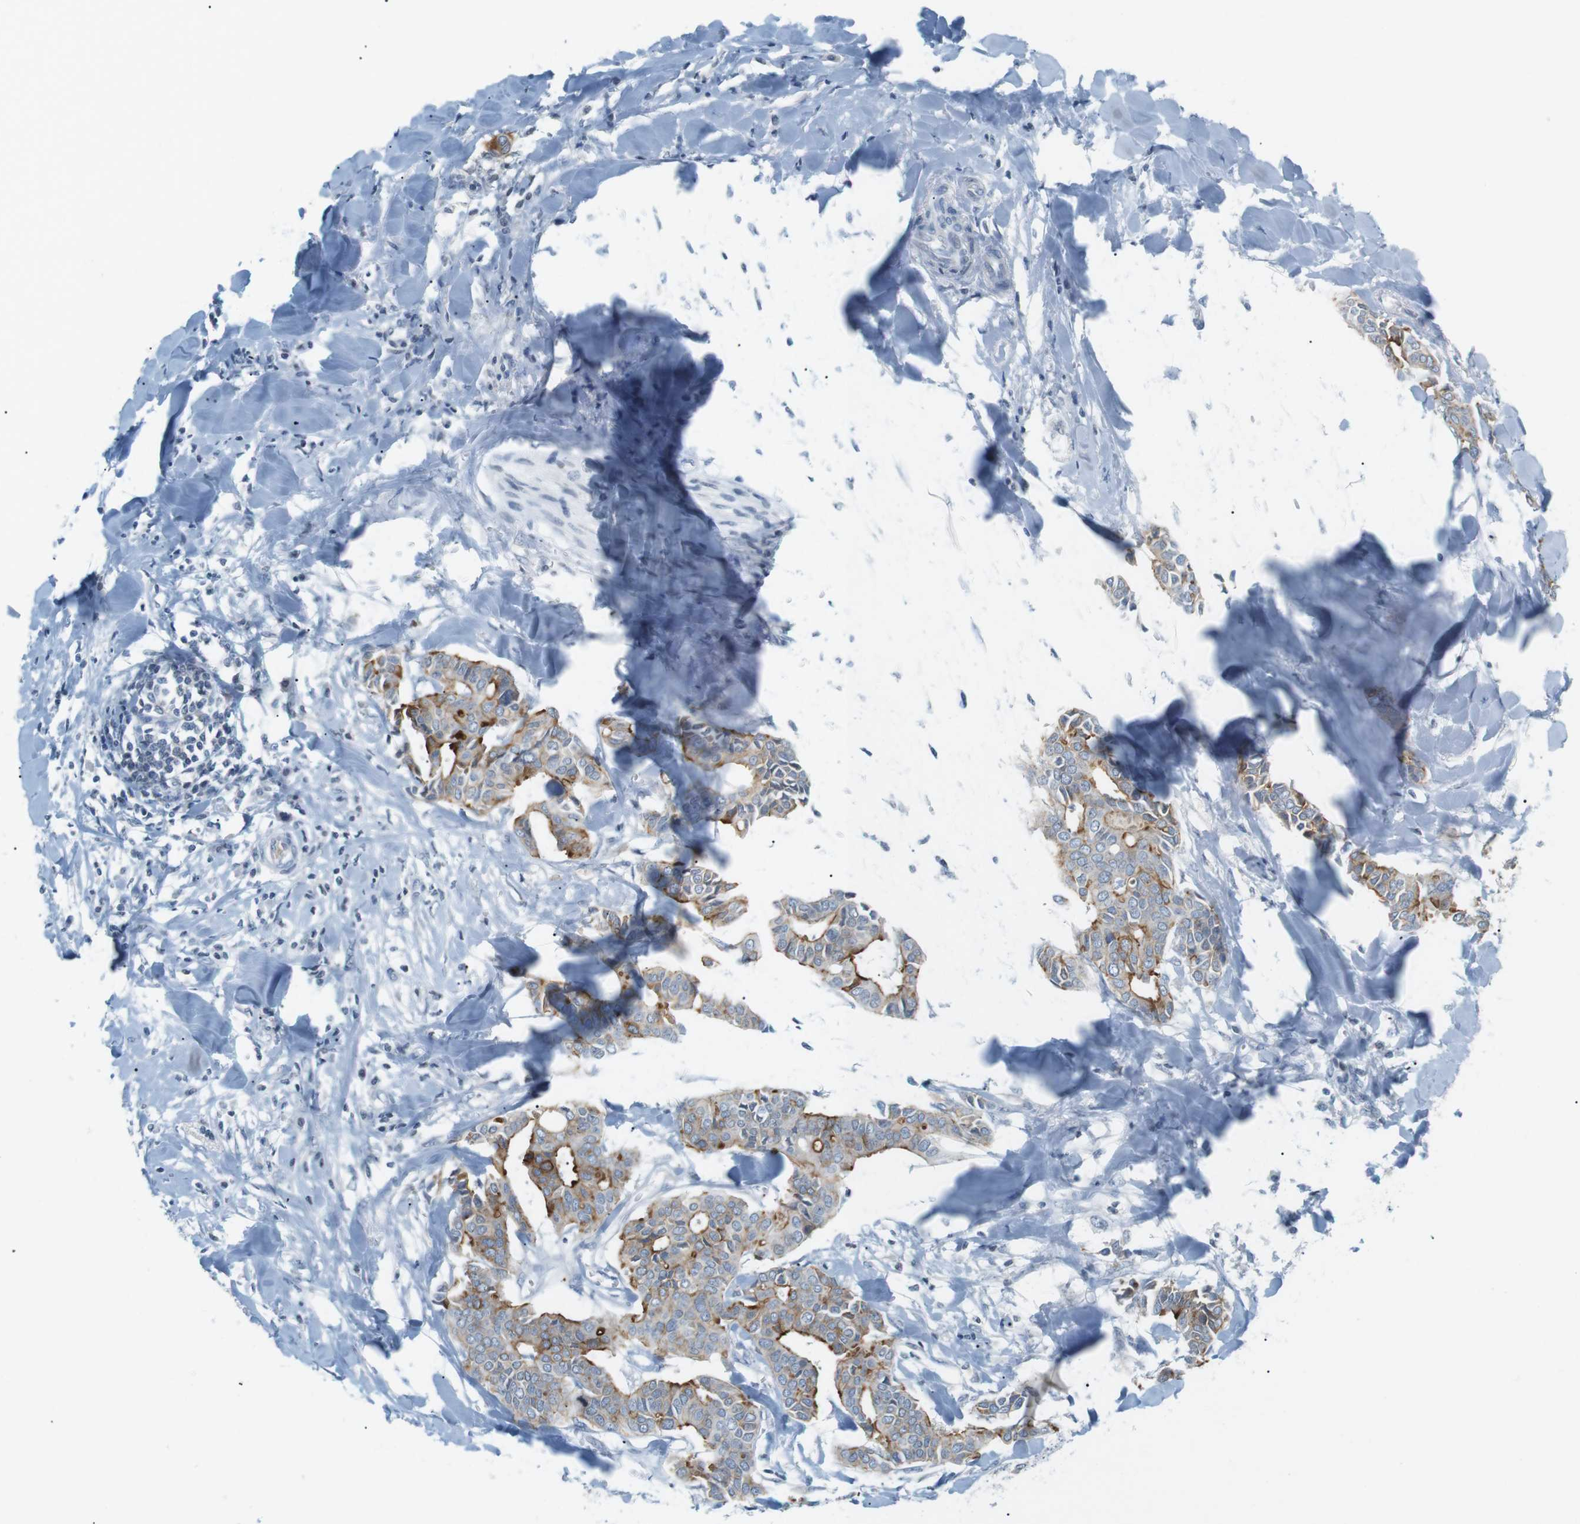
{"staining": {"intensity": "moderate", "quantity": ">75%", "location": "cytoplasmic/membranous"}, "tissue": "head and neck cancer", "cell_type": "Tumor cells", "image_type": "cancer", "snomed": [{"axis": "morphology", "description": "Adenocarcinoma, NOS"}, {"axis": "topography", "description": "Salivary gland"}, {"axis": "topography", "description": "Head-Neck"}], "caption": "Protein positivity by immunohistochemistry (IHC) demonstrates moderate cytoplasmic/membranous positivity in approximately >75% of tumor cells in adenocarcinoma (head and neck).", "gene": "AZGP1", "patient": {"sex": "female", "age": 59}}